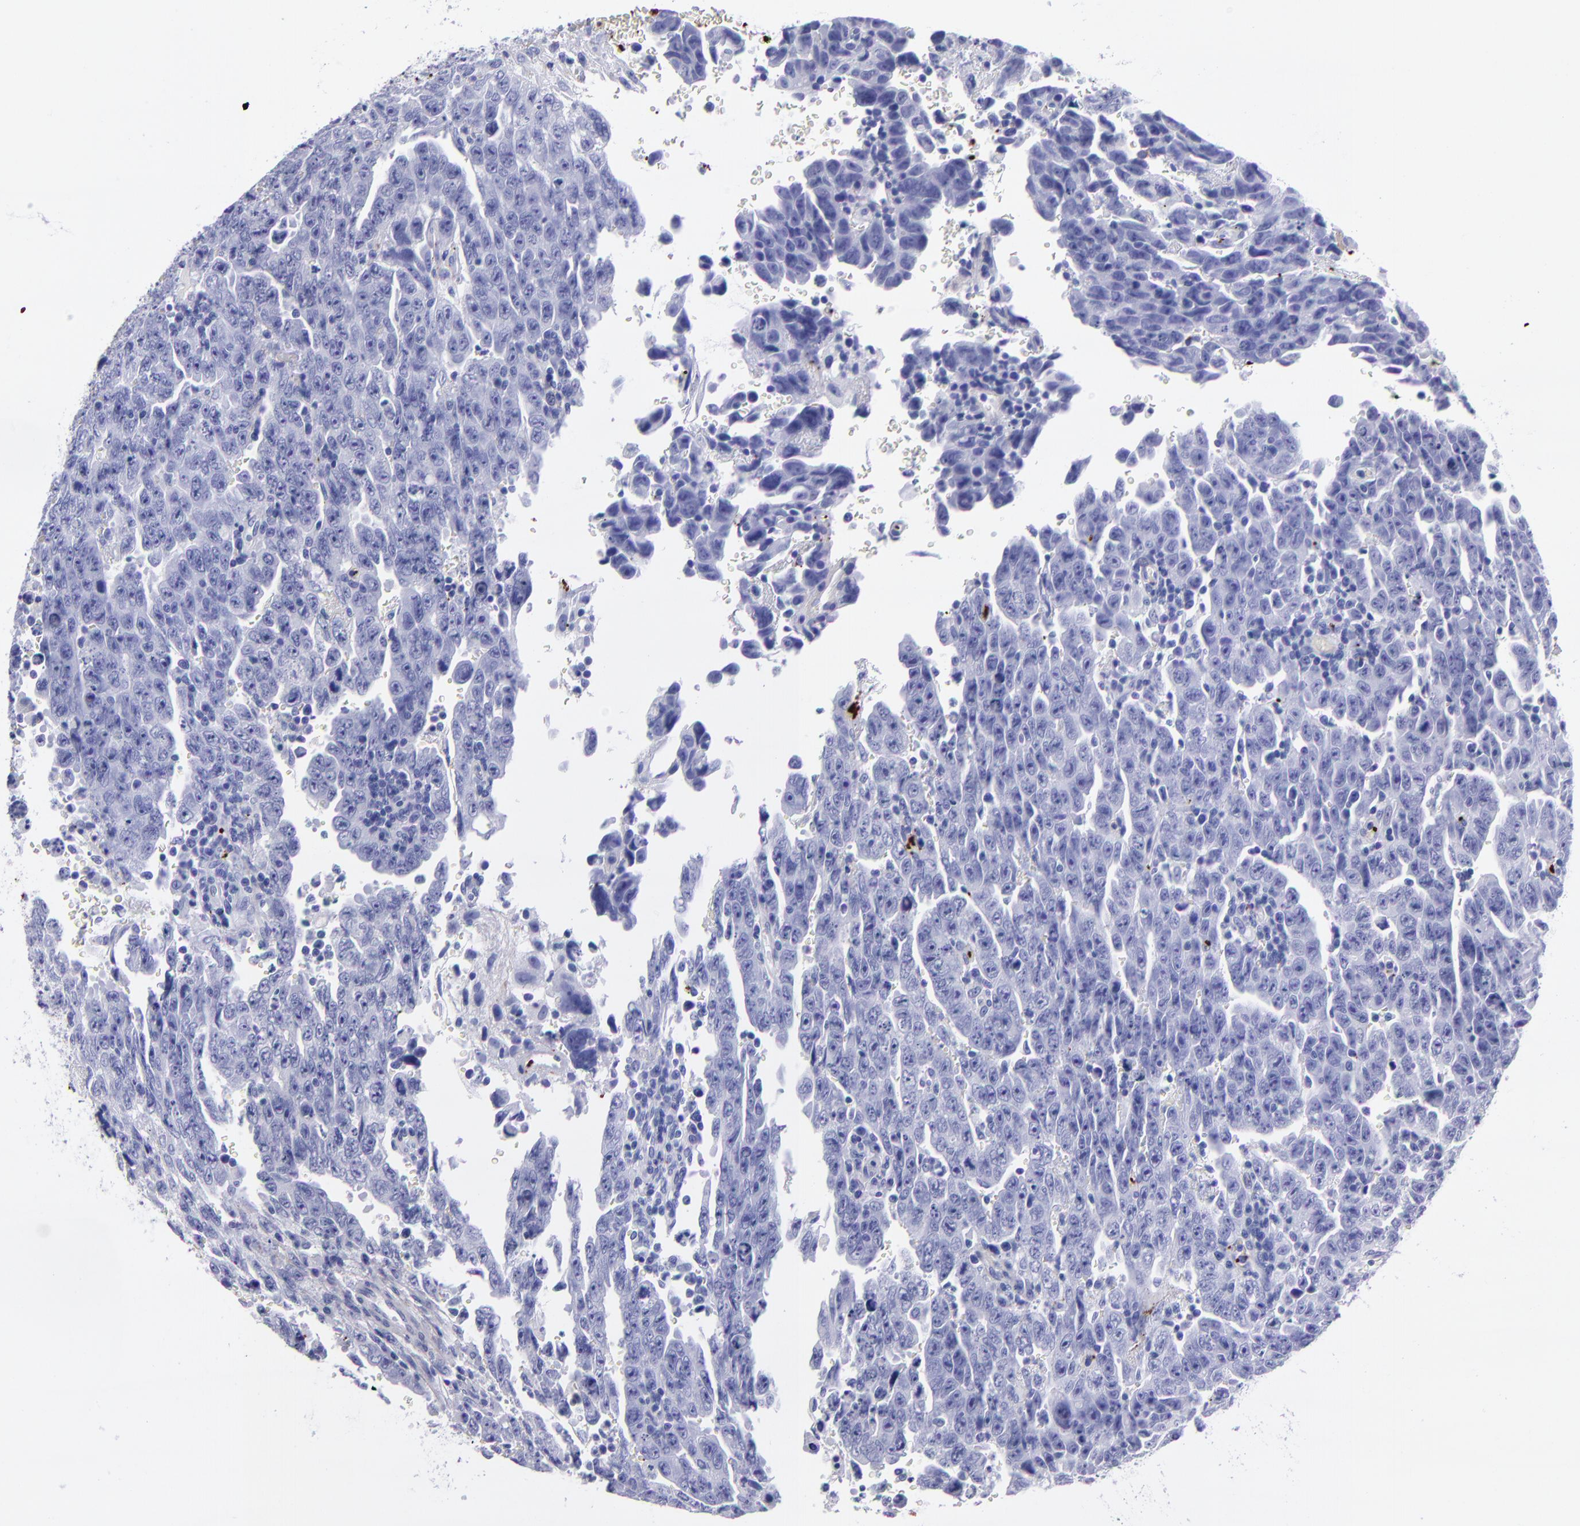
{"staining": {"intensity": "negative", "quantity": "none", "location": "none"}, "tissue": "testis cancer", "cell_type": "Tumor cells", "image_type": "cancer", "snomed": [{"axis": "morphology", "description": "Carcinoma, Embryonal, NOS"}, {"axis": "topography", "description": "Testis"}], "caption": "This is an IHC photomicrograph of testis cancer (embryonal carcinoma). There is no positivity in tumor cells.", "gene": "EFCAB13", "patient": {"sex": "male", "age": 28}}